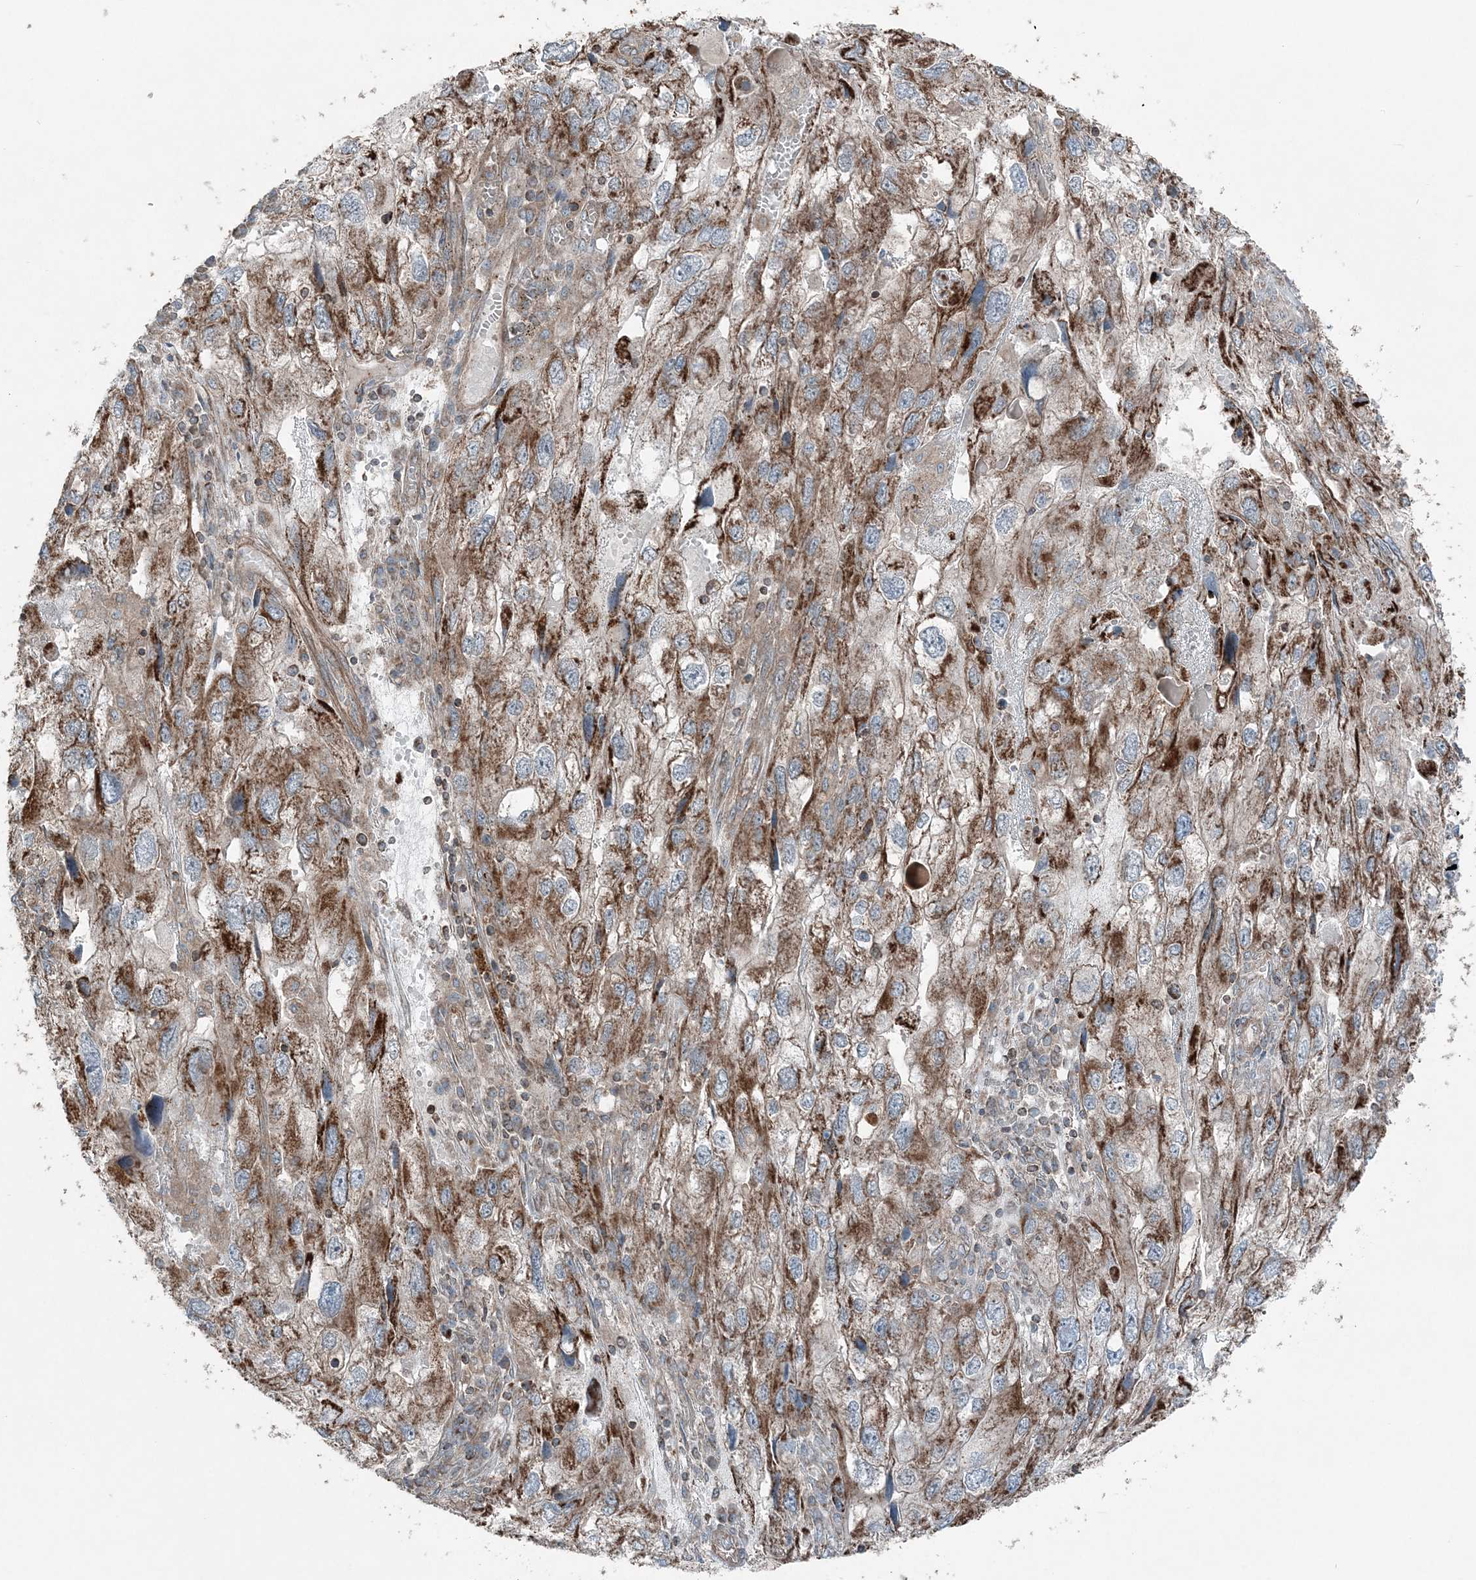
{"staining": {"intensity": "moderate", "quantity": ">75%", "location": "cytoplasmic/membranous"}, "tissue": "endometrial cancer", "cell_type": "Tumor cells", "image_type": "cancer", "snomed": [{"axis": "morphology", "description": "Adenocarcinoma, NOS"}, {"axis": "topography", "description": "Endometrium"}], "caption": "Adenocarcinoma (endometrial) was stained to show a protein in brown. There is medium levels of moderate cytoplasmic/membranous staining in about >75% of tumor cells.", "gene": "KY", "patient": {"sex": "female", "age": 49}}